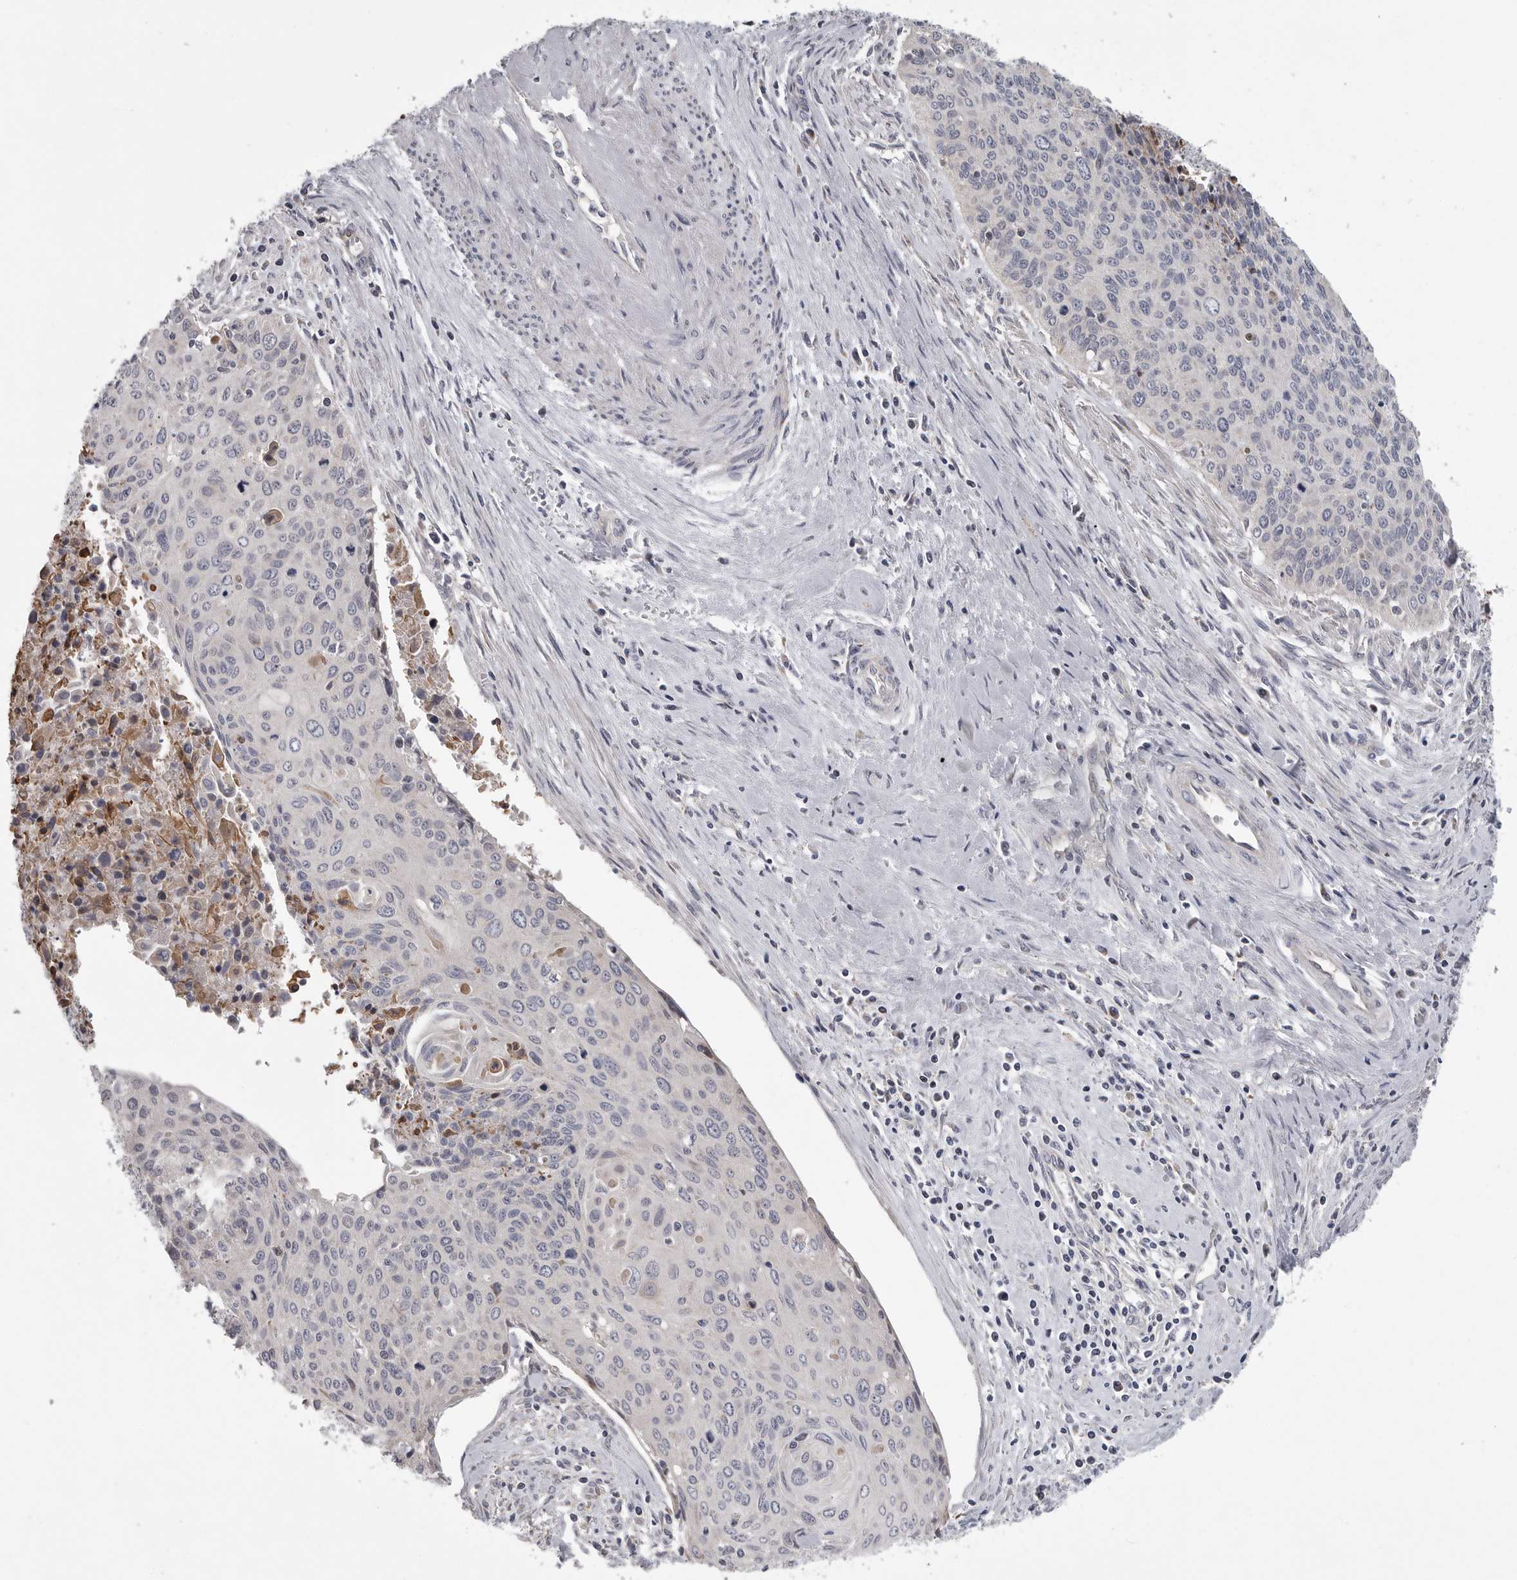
{"staining": {"intensity": "negative", "quantity": "none", "location": "none"}, "tissue": "cervical cancer", "cell_type": "Tumor cells", "image_type": "cancer", "snomed": [{"axis": "morphology", "description": "Squamous cell carcinoma, NOS"}, {"axis": "topography", "description": "Cervix"}], "caption": "Tumor cells are negative for protein expression in human cervical cancer (squamous cell carcinoma).", "gene": "CRP", "patient": {"sex": "female", "age": 55}}